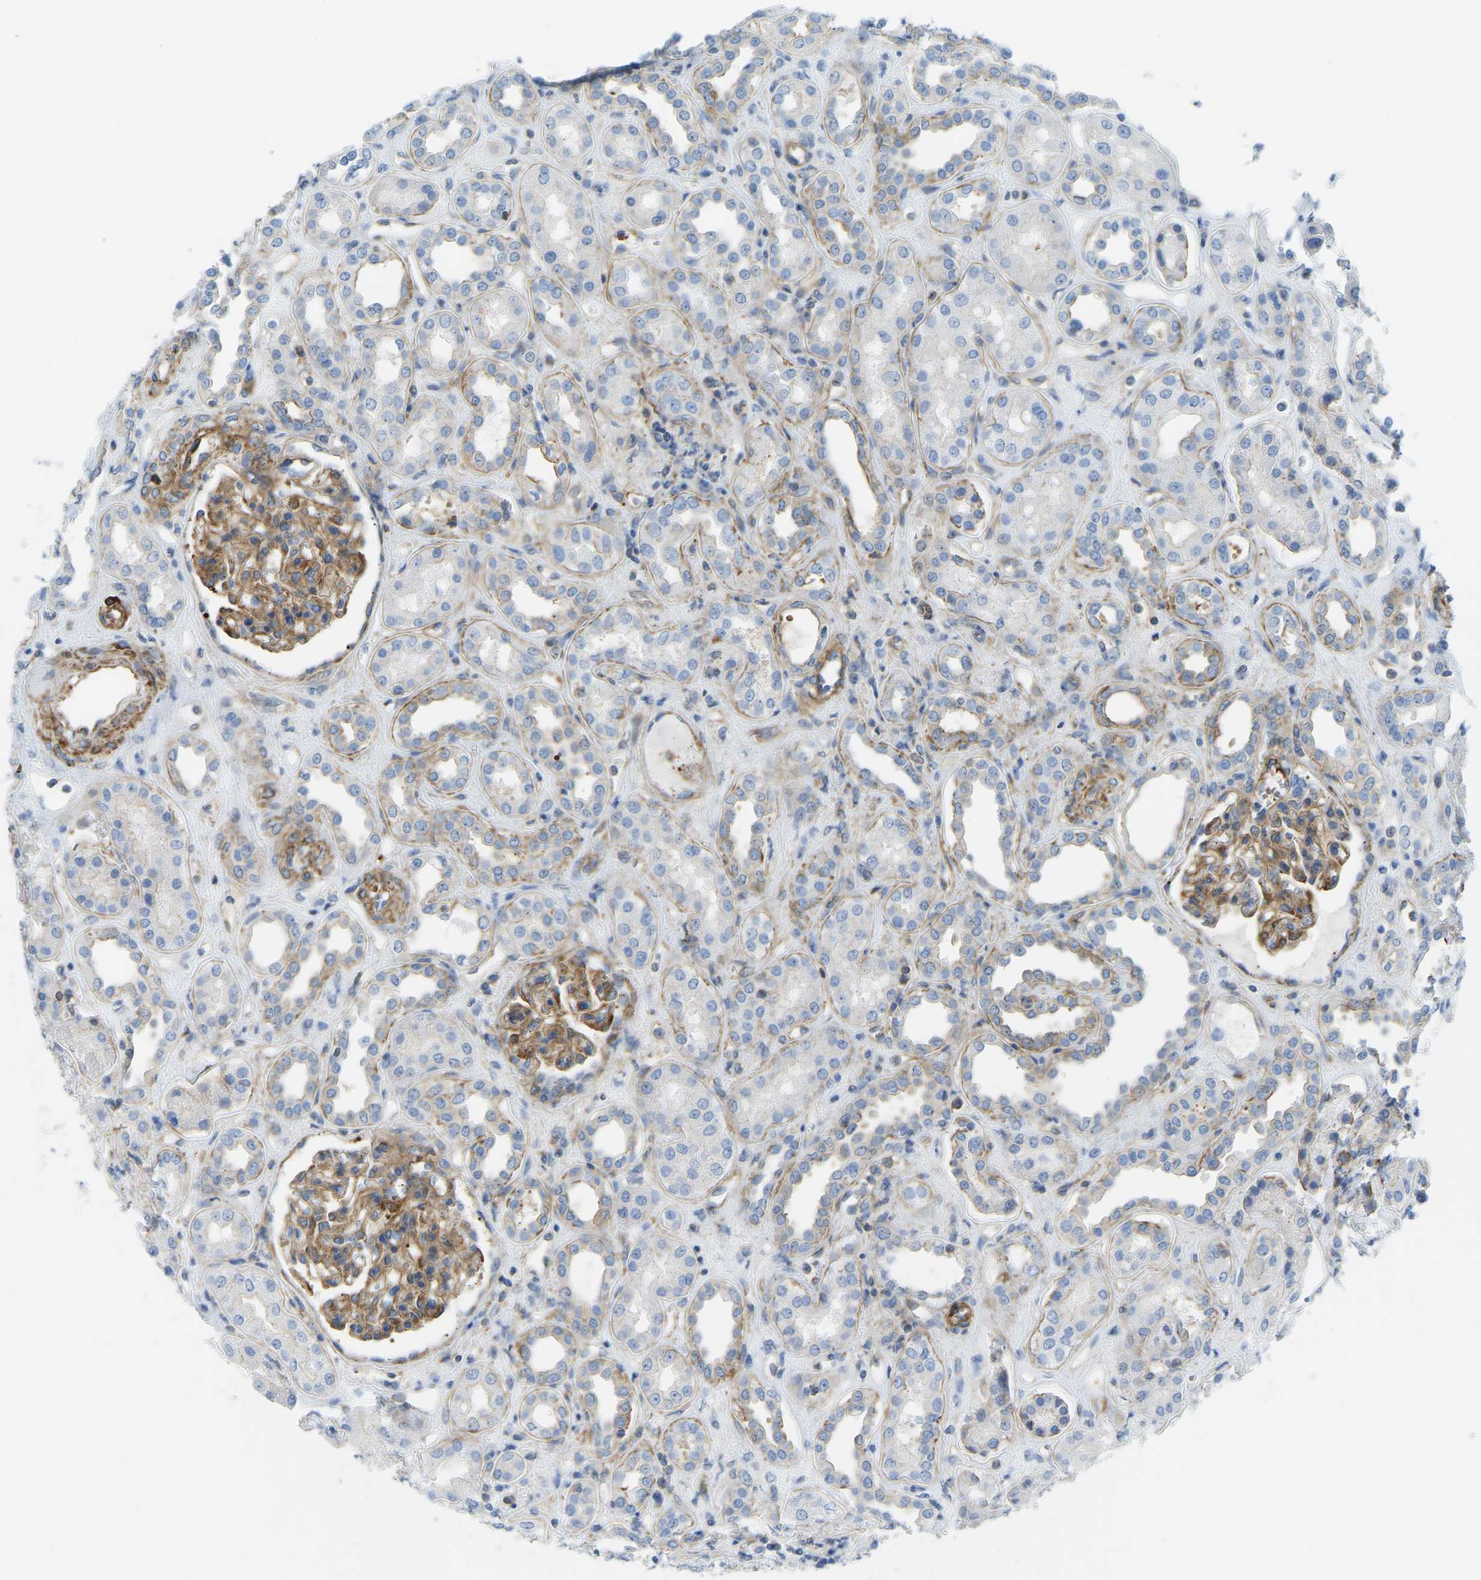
{"staining": {"intensity": "strong", "quantity": ">75%", "location": "cytoplasmic/membranous"}, "tissue": "kidney", "cell_type": "Cells in glomeruli", "image_type": "normal", "snomed": [{"axis": "morphology", "description": "Normal tissue, NOS"}, {"axis": "topography", "description": "Kidney"}], "caption": "Kidney stained with a protein marker shows strong staining in cells in glomeruli.", "gene": "MYL3", "patient": {"sex": "male", "age": 59}}